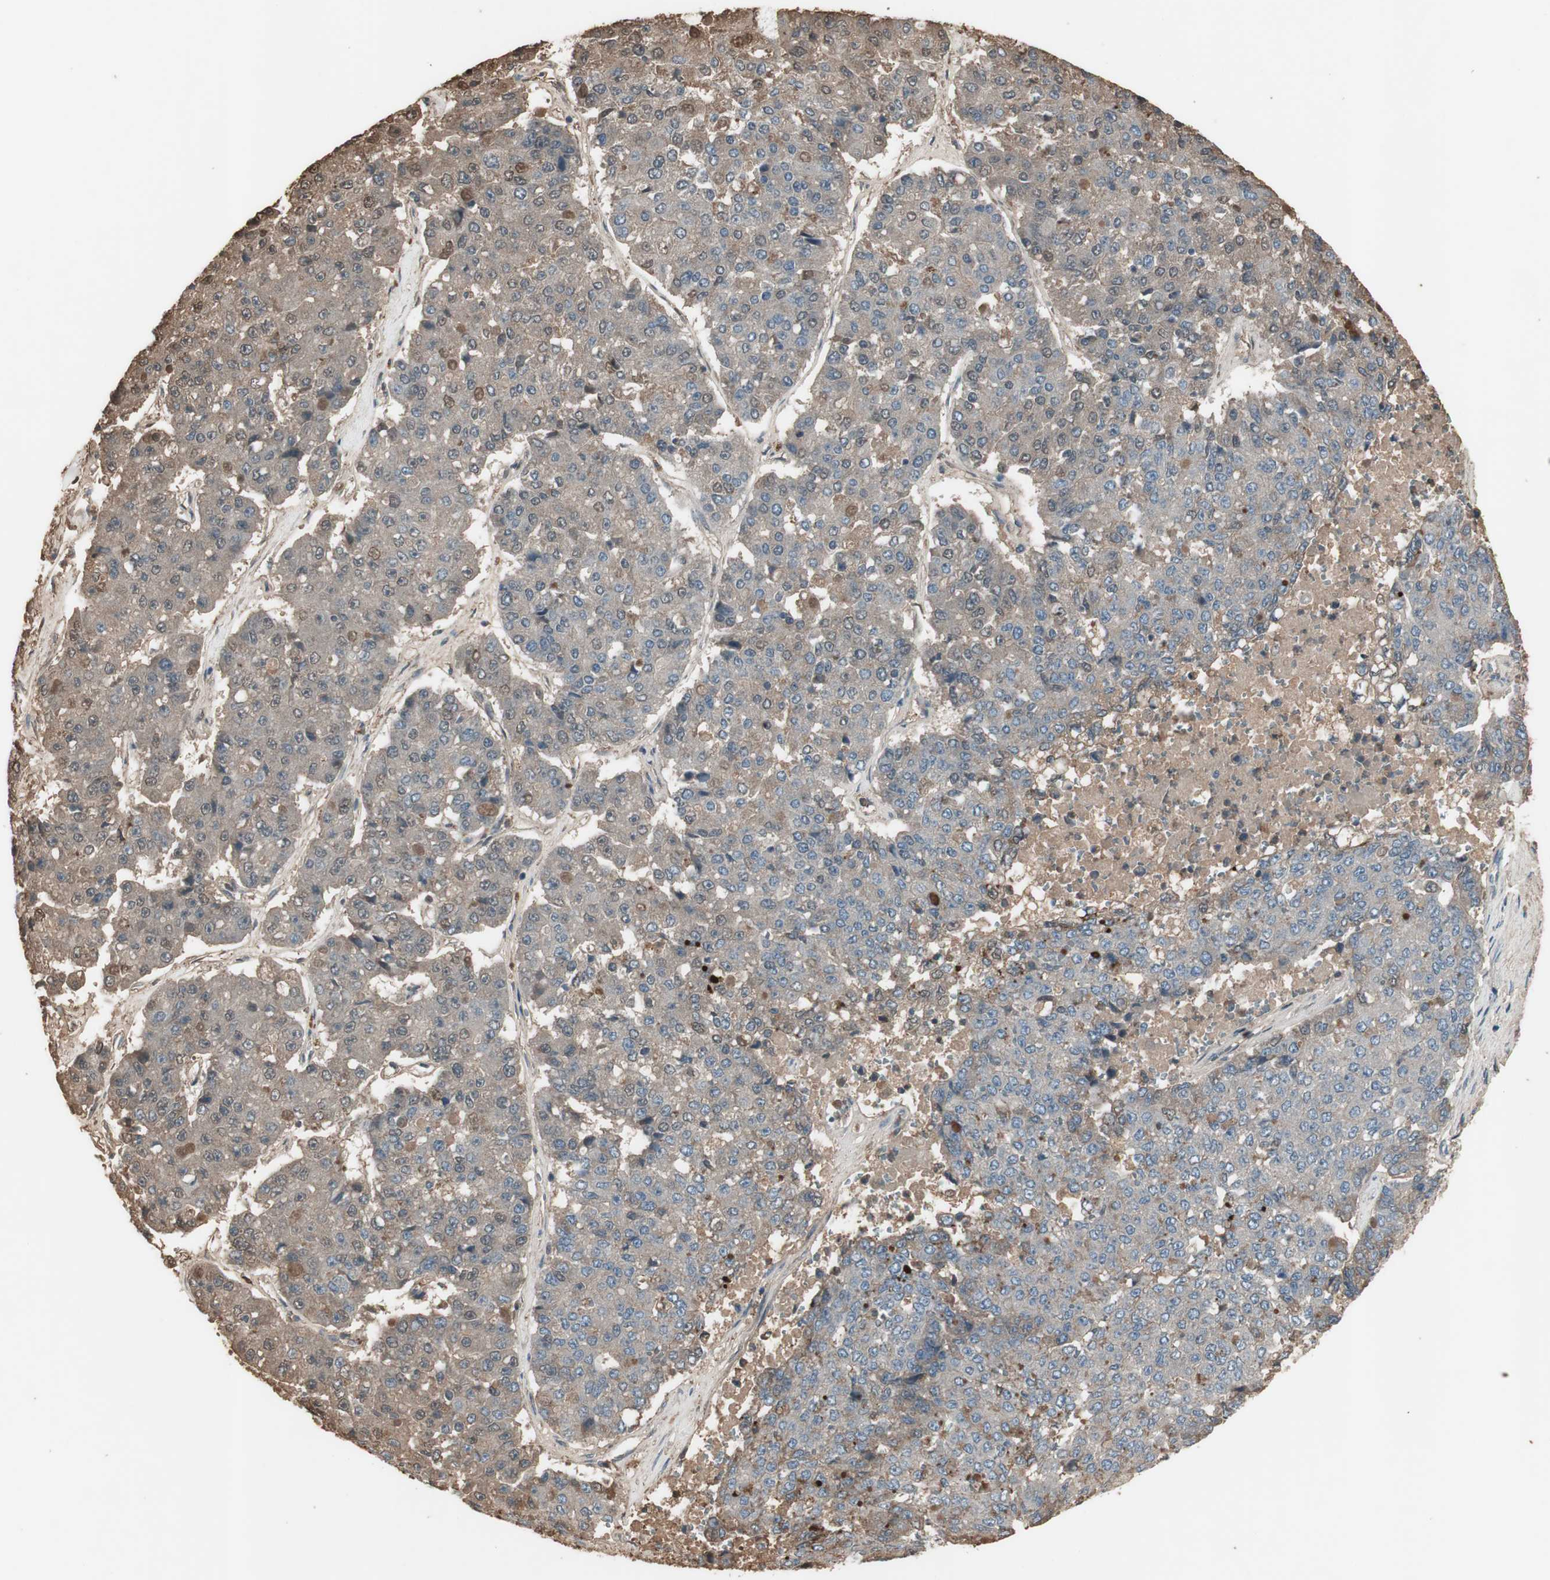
{"staining": {"intensity": "weak", "quantity": "<25%", "location": "cytoplasmic/membranous"}, "tissue": "pancreatic cancer", "cell_type": "Tumor cells", "image_type": "cancer", "snomed": [{"axis": "morphology", "description": "Adenocarcinoma, NOS"}, {"axis": "topography", "description": "Pancreas"}], "caption": "IHC micrograph of neoplastic tissue: pancreatic cancer stained with DAB exhibits no significant protein positivity in tumor cells.", "gene": "MMP14", "patient": {"sex": "male", "age": 50}}